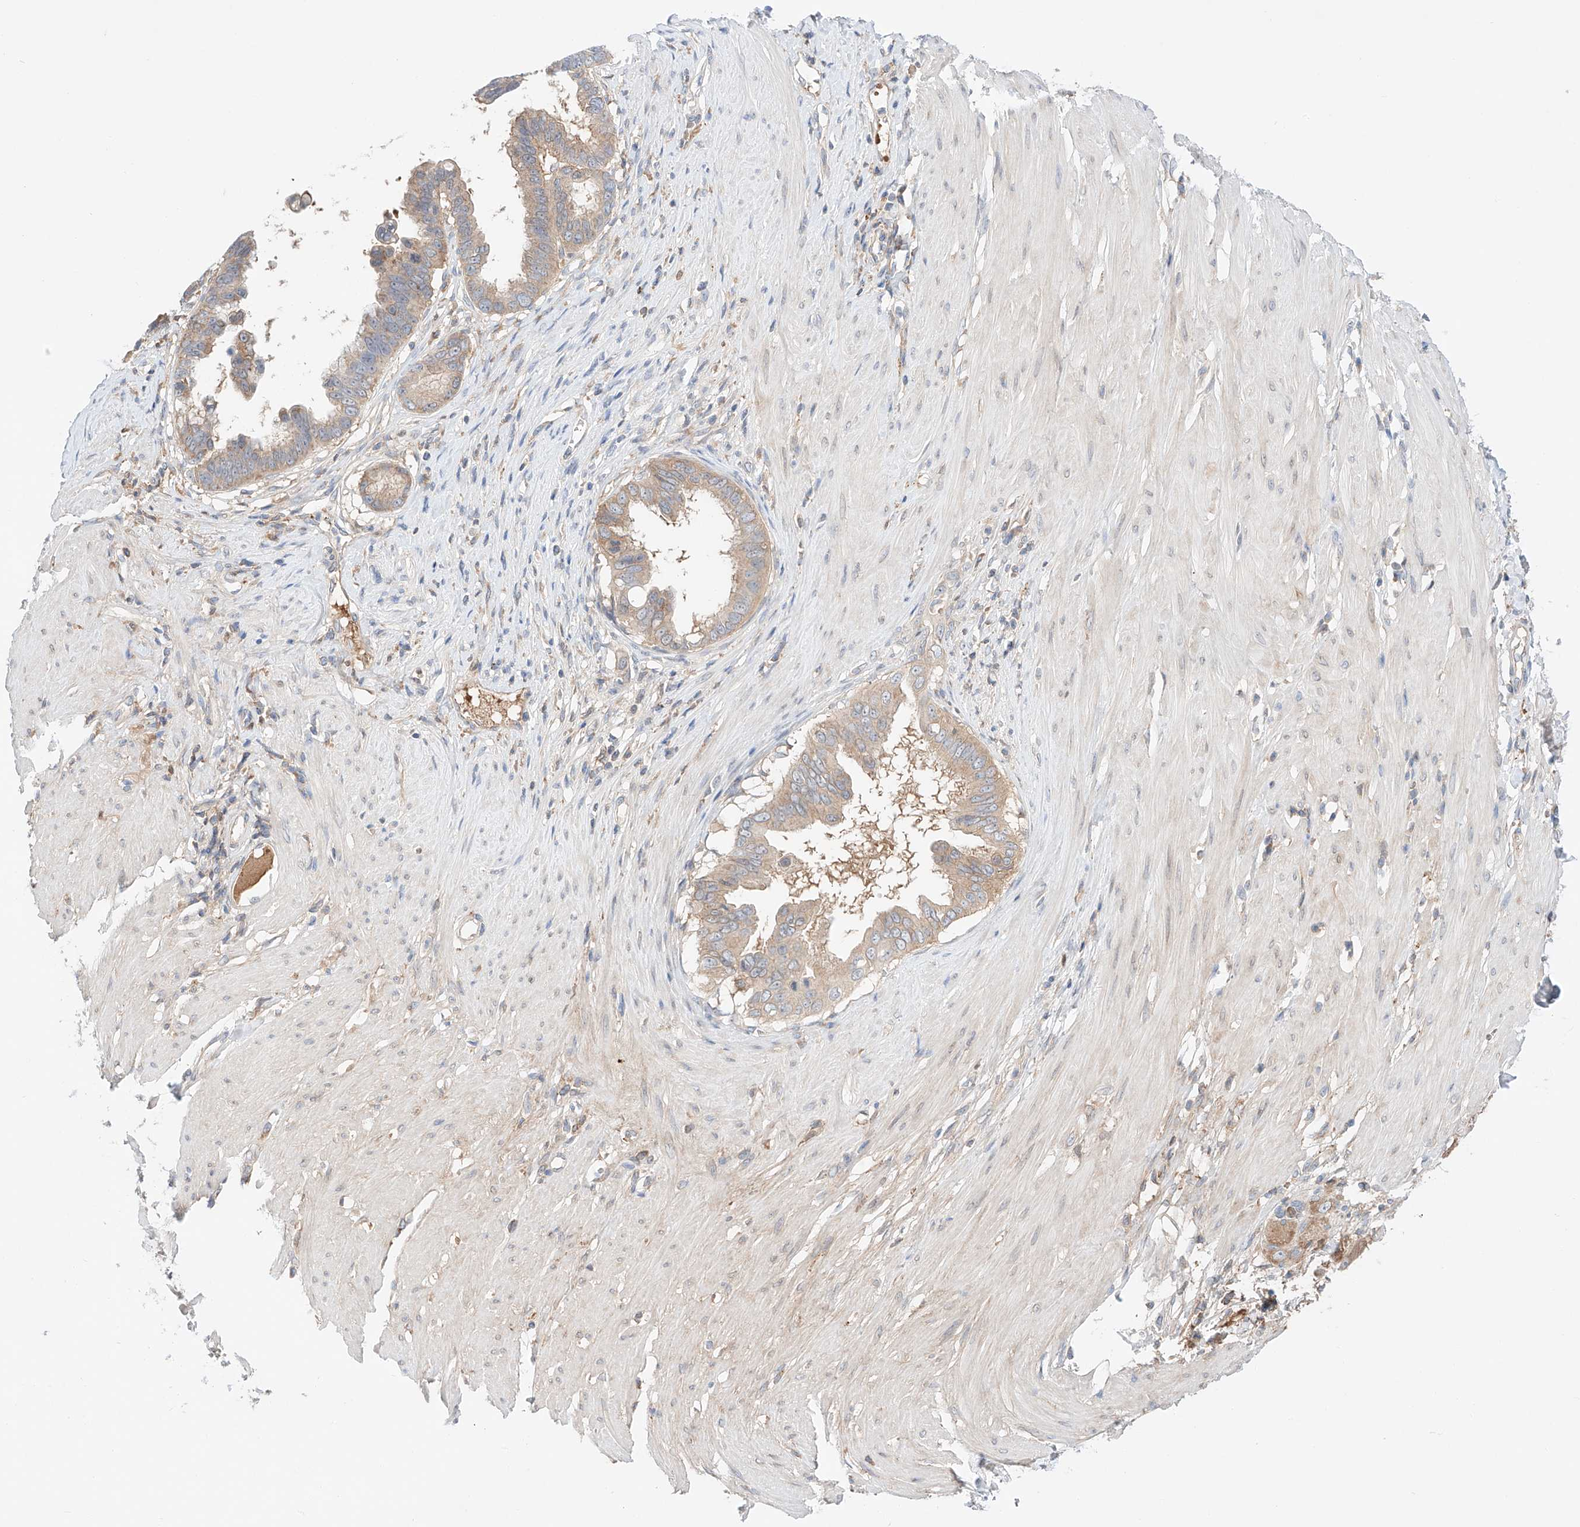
{"staining": {"intensity": "weak", "quantity": "25%-75%", "location": "cytoplasmic/membranous"}, "tissue": "pancreatic cancer", "cell_type": "Tumor cells", "image_type": "cancer", "snomed": [{"axis": "morphology", "description": "Adenocarcinoma, NOS"}, {"axis": "topography", "description": "Pancreas"}], "caption": "IHC (DAB (3,3'-diaminobenzidine)) staining of pancreatic cancer (adenocarcinoma) reveals weak cytoplasmic/membranous protein positivity in about 25%-75% of tumor cells. IHC stains the protein of interest in brown and the nuclei are stained blue.", "gene": "PGGT1B", "patient": {"sex": "female", "age": 56}}